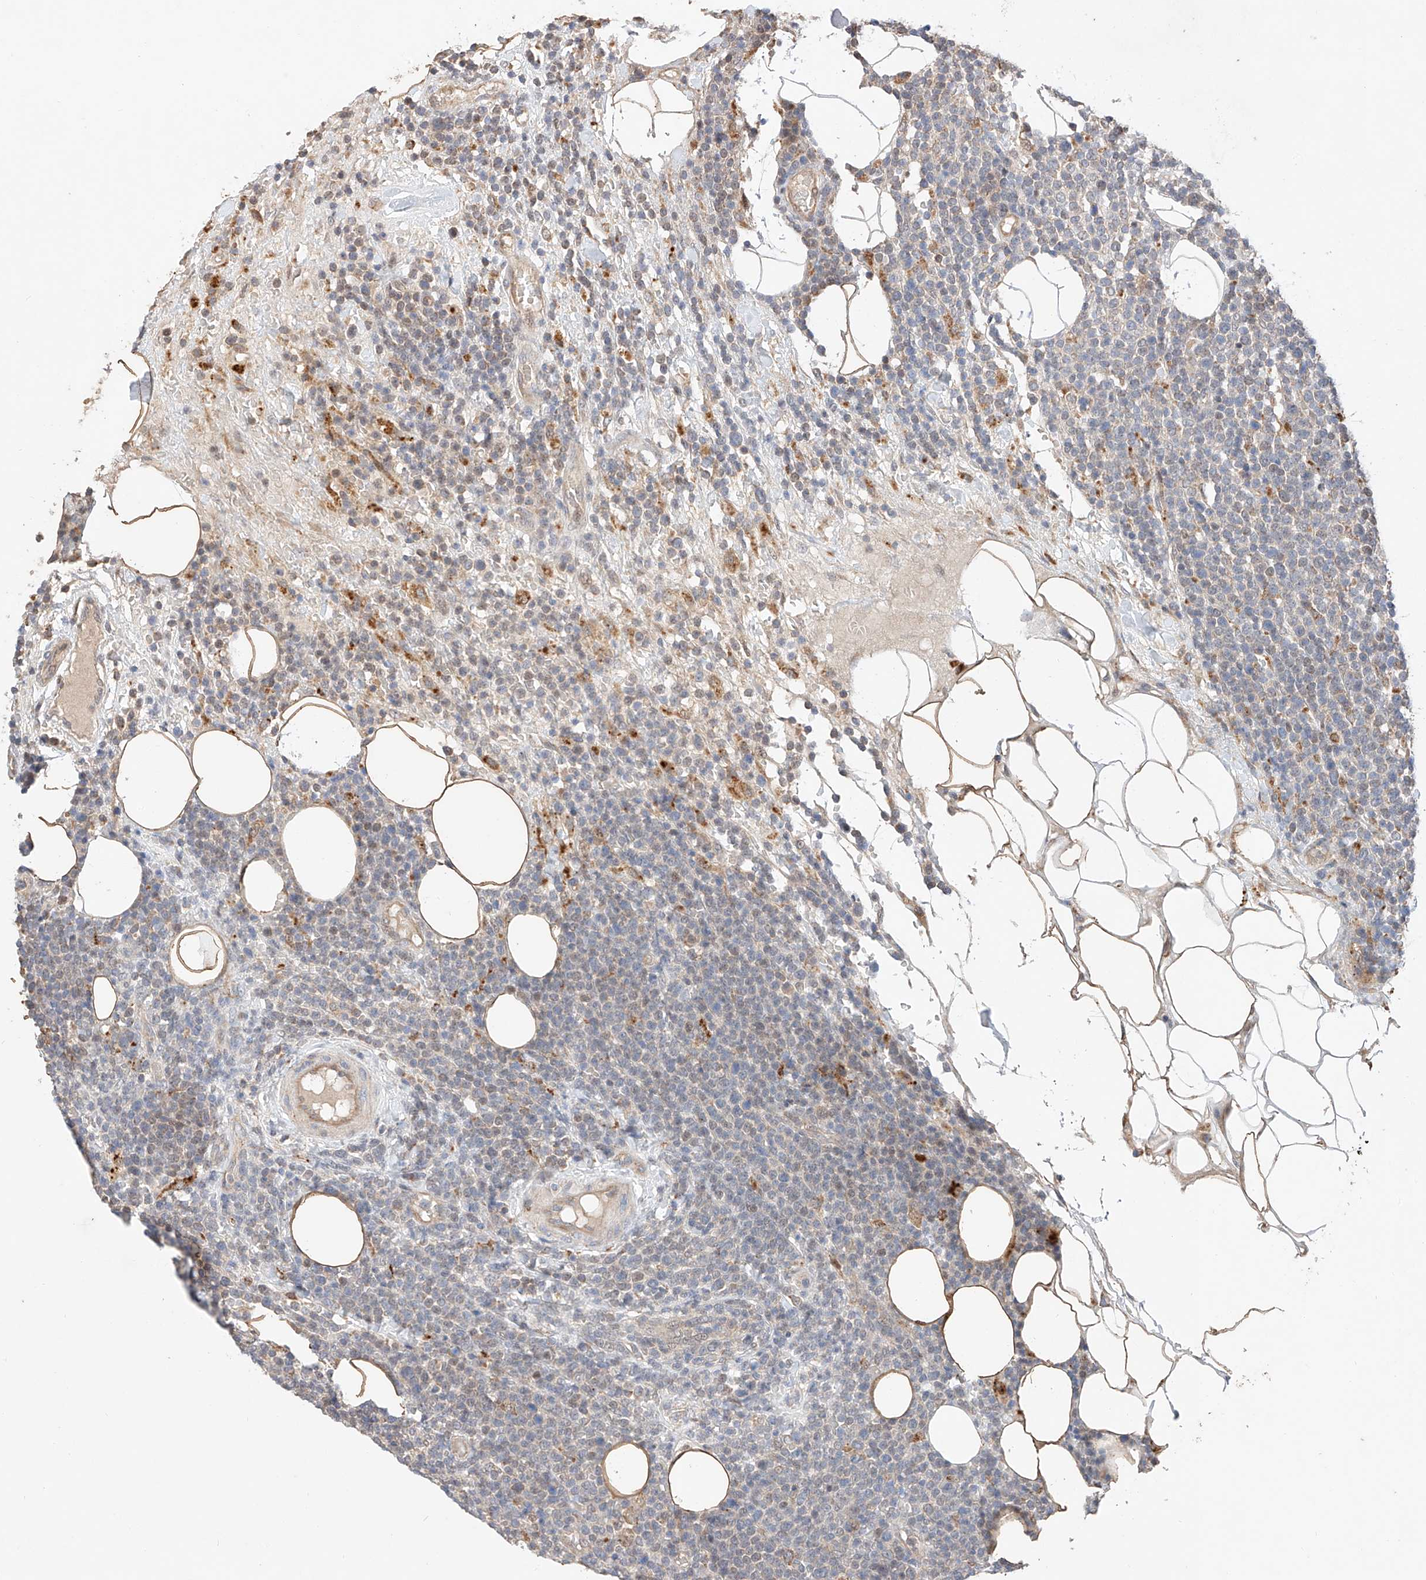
{"staining": {"intensity": "weak", "quantity": "<25%", "location": "cytoplasmic/membranous"}, "tissue": "lymphoma", "cell_type": "Tumor cells", "image_type": "cancer", "snomed": [{"axis": "morphology", "description": "Malignant lymphoma, non-Hodgkin's type, High grade"}, {"axis": "topography", "description": "Lymph node"}], "caption": "High magnification brightfield microscopy of high-grade malignant lymphoma, non-Hodgkin's type stained with DAB (brown) and counterstained with hematoxylin (blue): tumor cells show no significant positivity. (DAB immunohistochemistry visualized using brightfield microscopy, high magnification).", "gene": "GCNT1", "patient": {"sex": "male", "age": 61}}